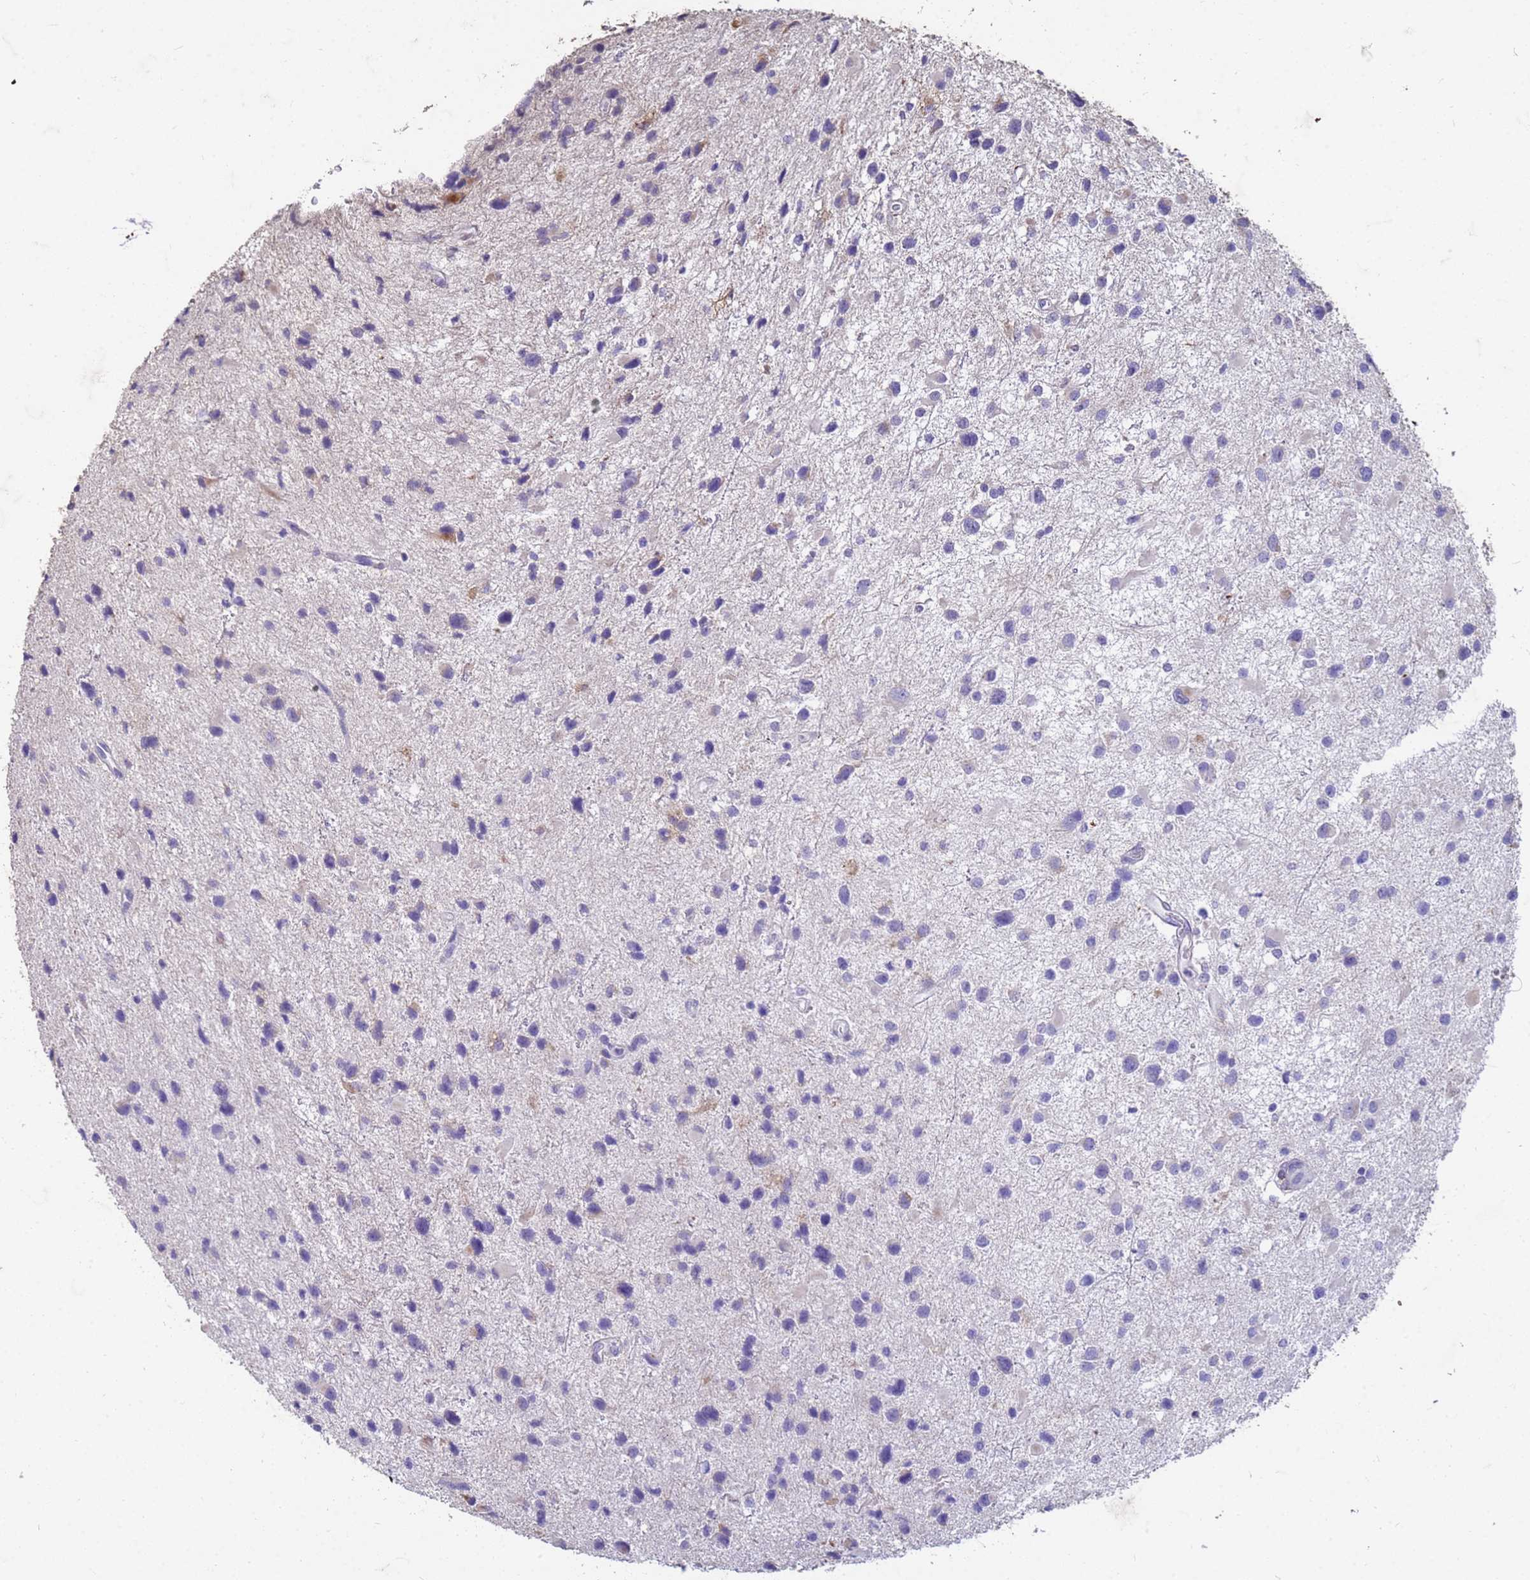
{"staining": {"intensity": "negative", "quantity": "none", "location": "none"}, "tissue": "glioma", "cell_type": "Tumor cells", "image_type": "cancer", "snomed": [{"axis": "morphology", "description": "Glioma, malignant, Low grade"}, {"axis": "topography", "description": "Brain"}], "caption": "DAB immunohistochemical staining of malignant glioma (low-grade) exhibits no significant positivity in tumor cells.", "gene": "SLC25A15", "patient": {"sex": "female", "age": 32}}